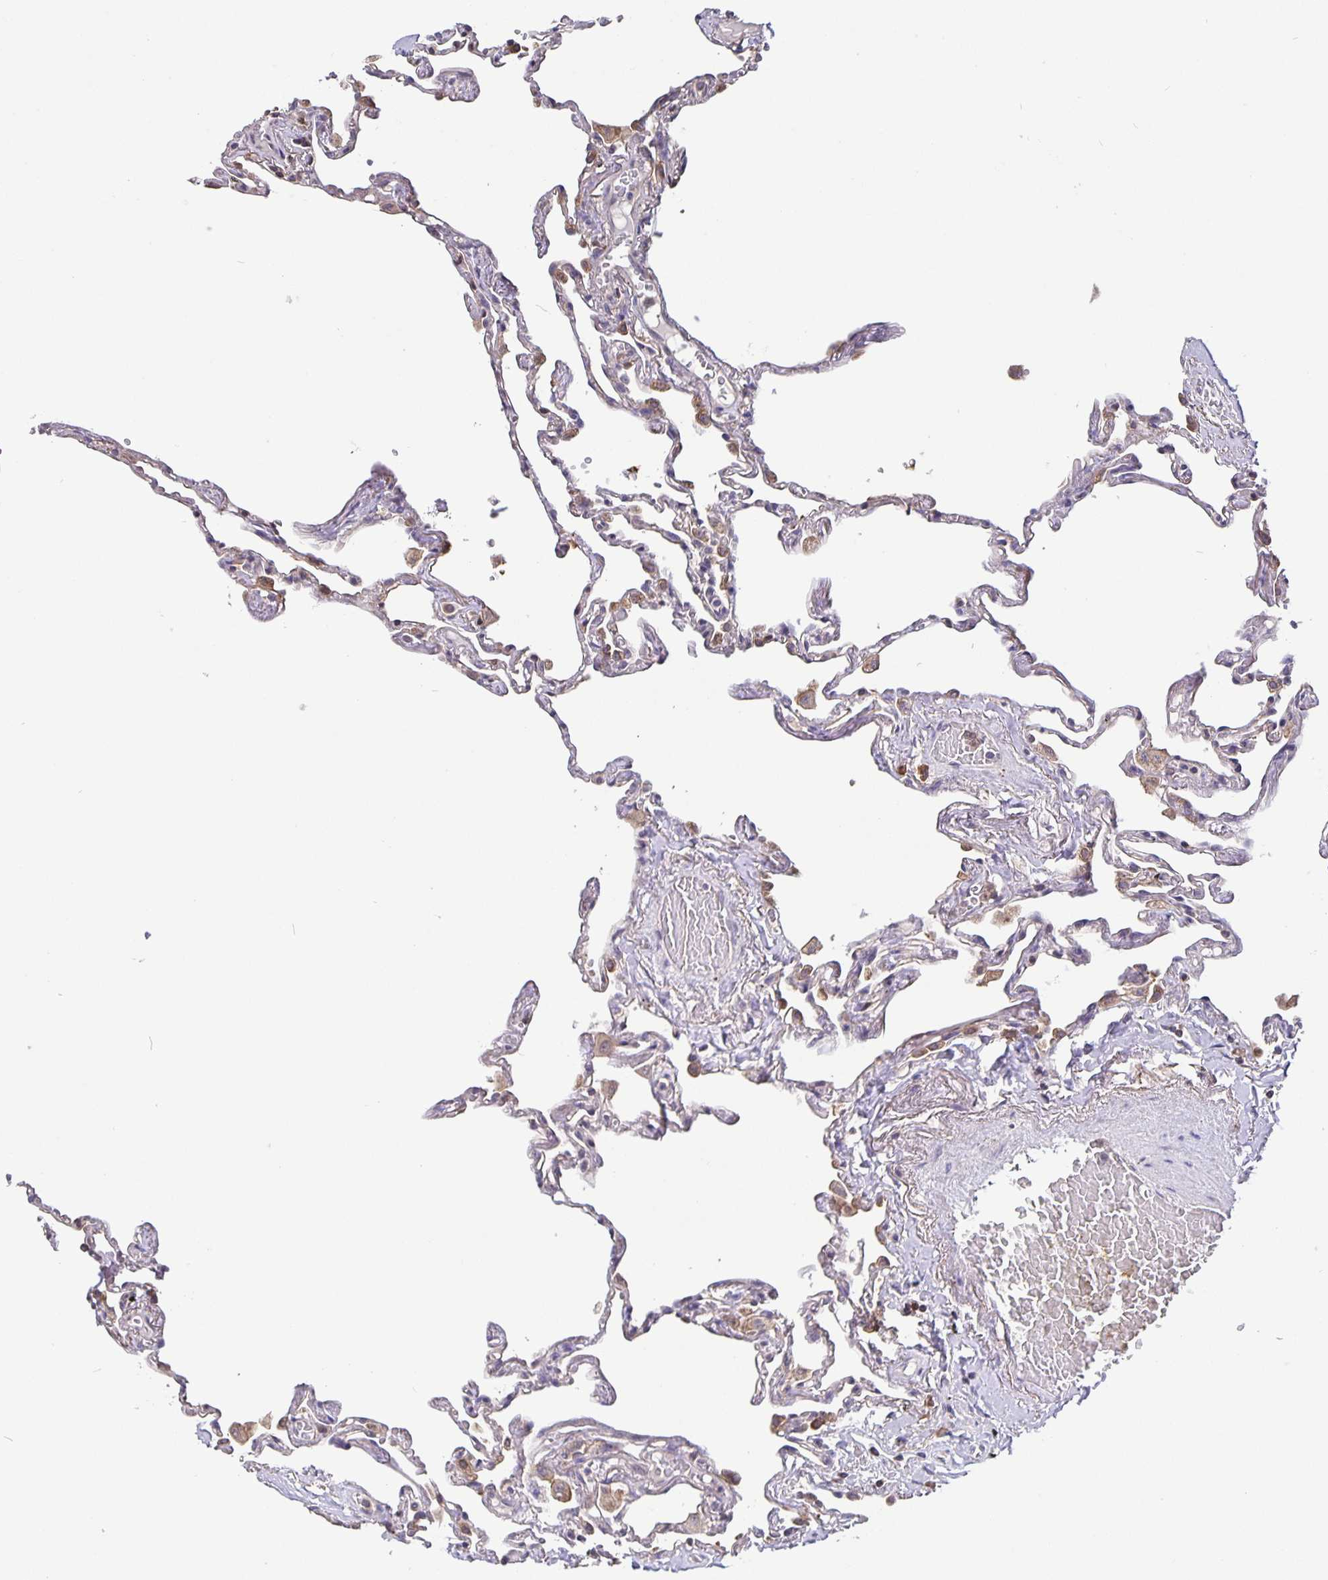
{"staining": {"intensity": "weak", "quantity": "<25%", "location": "cytoplasmic/membranous"}, "tissue": "lung", "cell_type": "Alveolar cells", "image_type": "normal", "snomed": [{"axis": "morphology", "description": "Normal tissue, NOS"}, {"axis": "topography", "description": "Lung"}], "caption": "Image shows no significant protein expression in alveolar cells of unremarkable lung.", "gene": "FEM1C", "patient": {"sex": "female", "age": 67}}